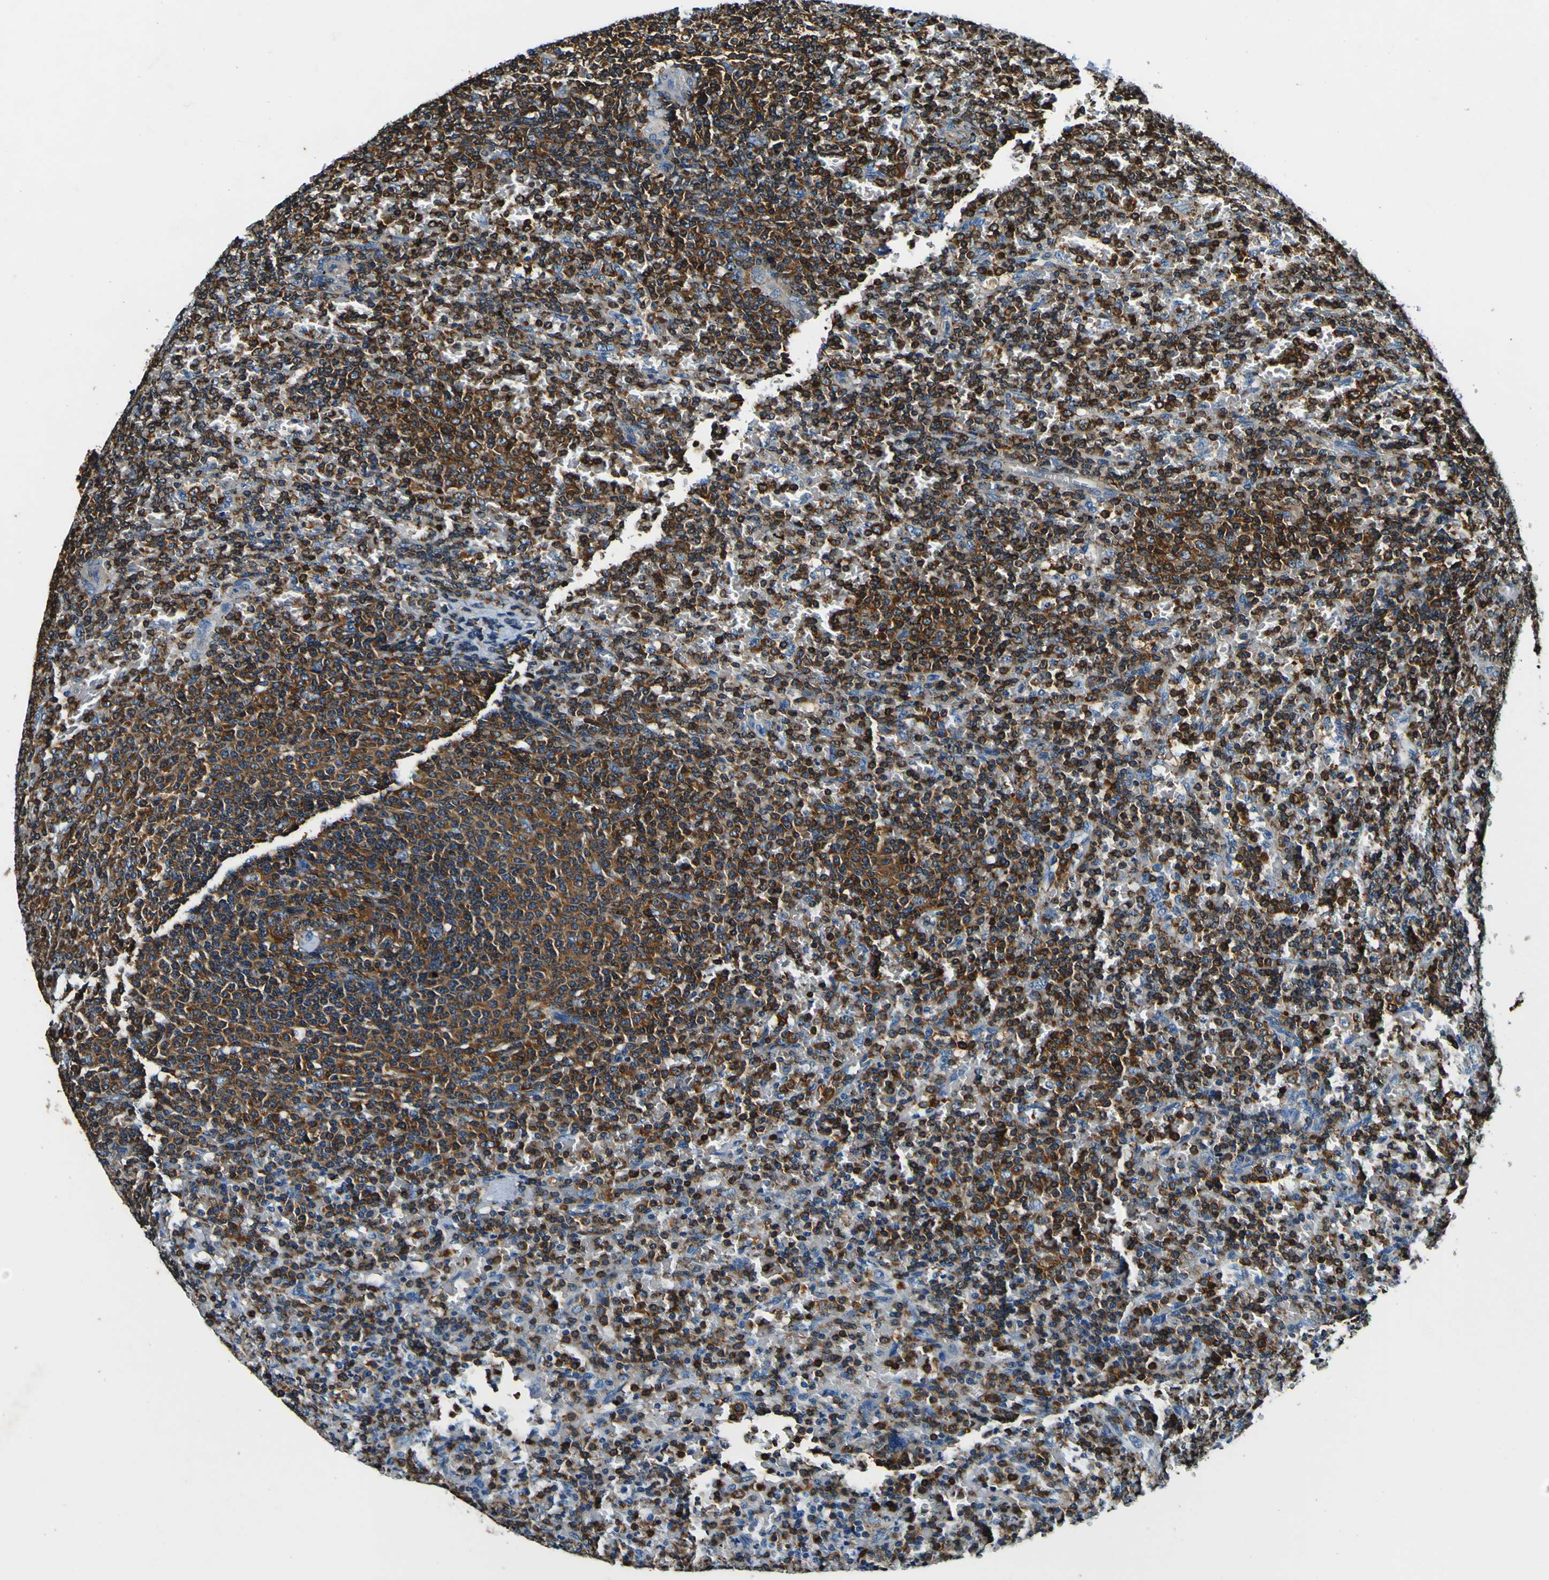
{"staining": {"intensity": "strong", "quantity": ">75%", "location": "cytoplasmic/membranous"}, "tissue": "lymphoma", "cell_type": "Tumor cells", "image_type": "cancer", "snomed": [{"axis": "morphology", "description": "Malignant lymphoma, non-Hodgkin's type, Low grade"}, {"axis": "topography", "description": "Spleen"}], "caption": "Strong cytoplasmic/membranous staining for a protein is present in approximately >75% of tumor cells of low-grade malignant lymphoma, non-Hodgkin's type using IHC.", "gene": "RHOT2", "patient": {"sex": "female", "age": 77}}